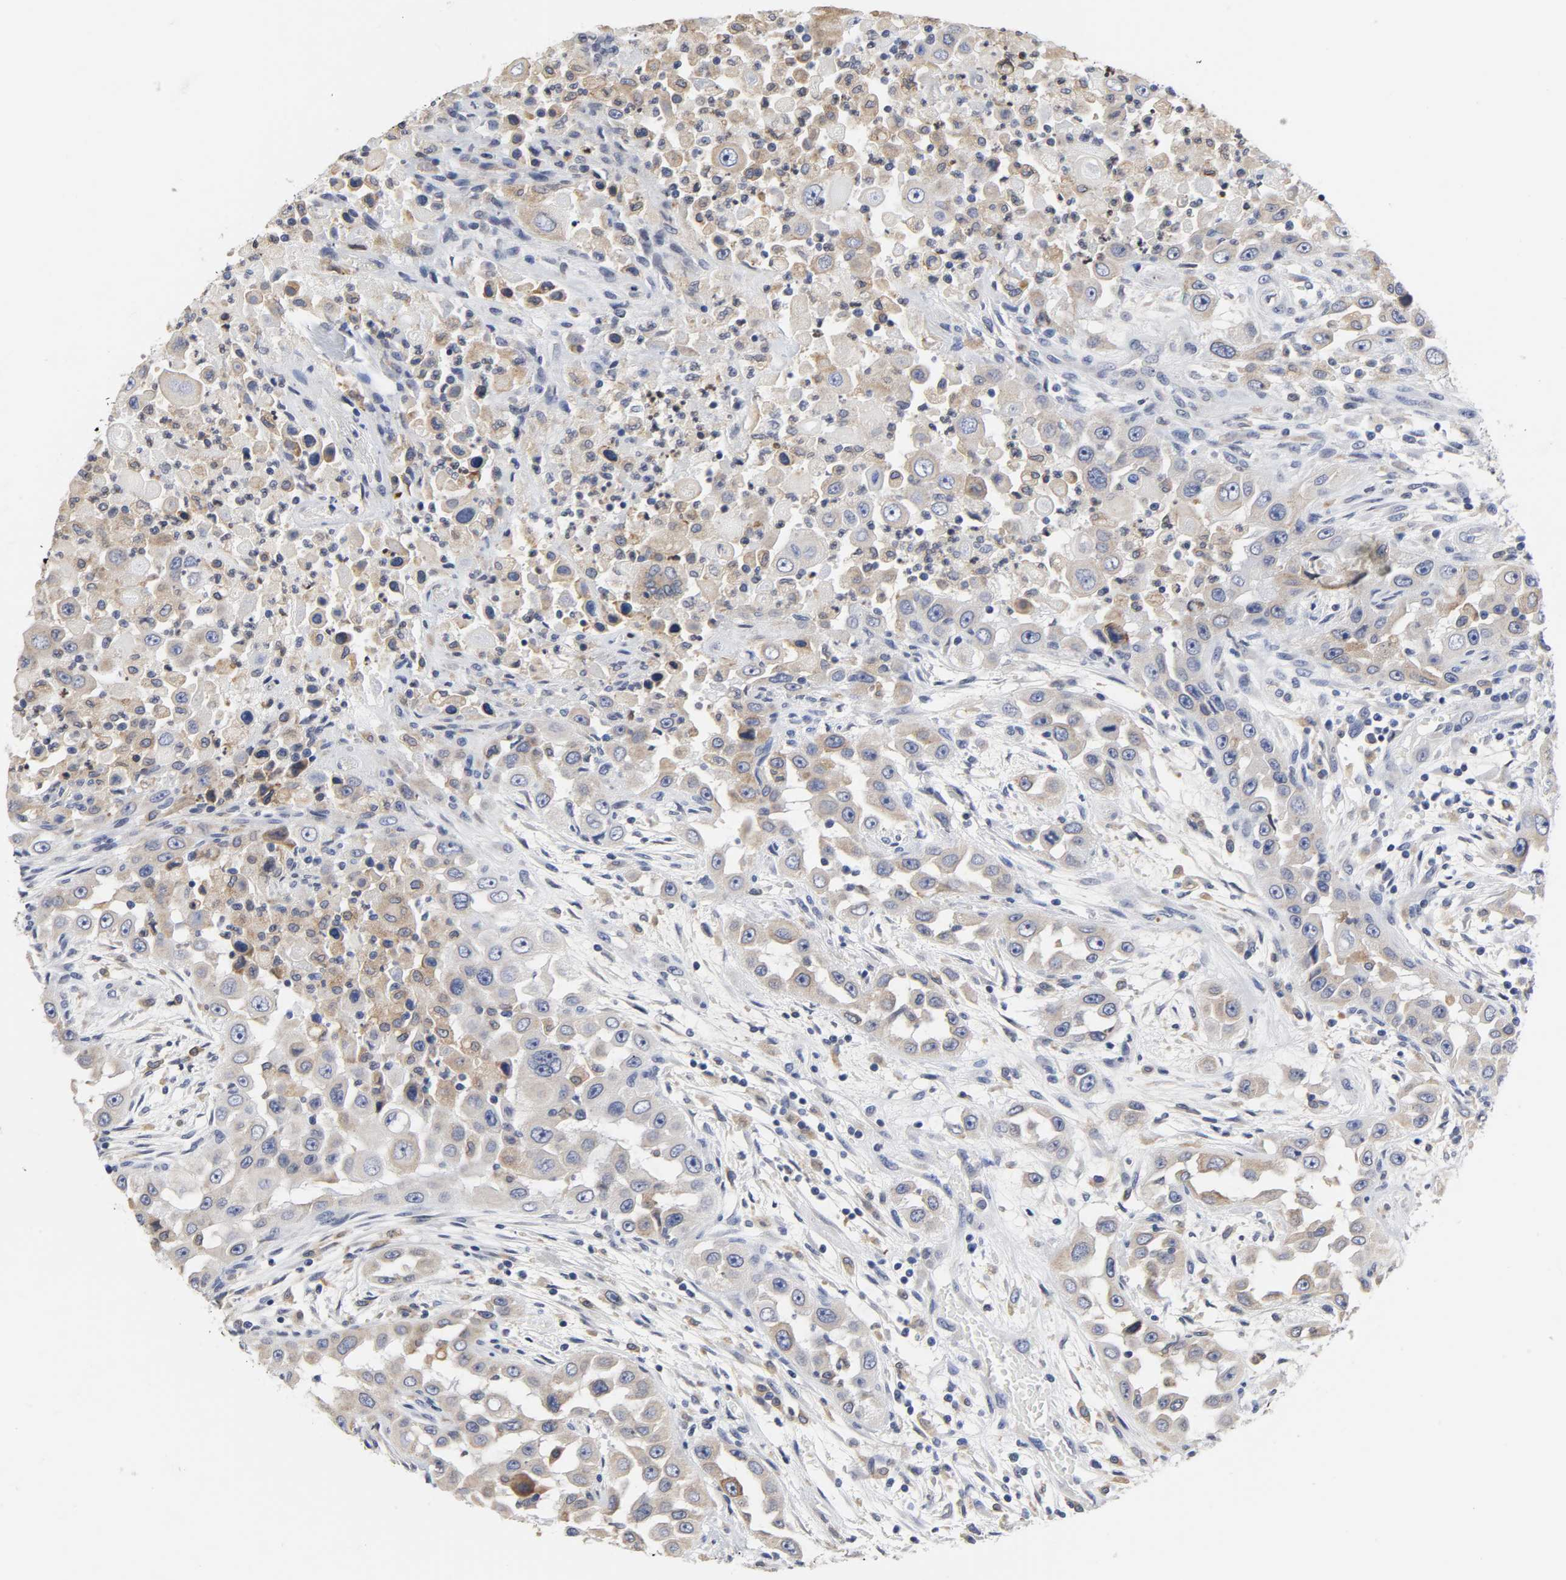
{"staining": {"intensity": "weak", "quantity": ">75%", "location": "cytoplasmic/membranous"}, "tissue": "head and neck cancer", "cell_type": "Tumor cells", "image_type": "cancer", "snomed": [{"axis": "morphology", "description": "Carcinoma, NOS"}, {"axis": "topography", "description": "Head-Neck"}], "caption": "IHC (DAB (3,3'-diaminobenzidine)) staining of head and neck cancer (carcinoma) exhibits weak cytoplasmic/membranous protein positivity in approximately >75% of tumor cells. (Stains: DAB in brown, nuclei in blue, Microscopy: brightfield microscopy at high magnification).", "gene": "HCK", "patient": {"sex": "male", "age": 87}}